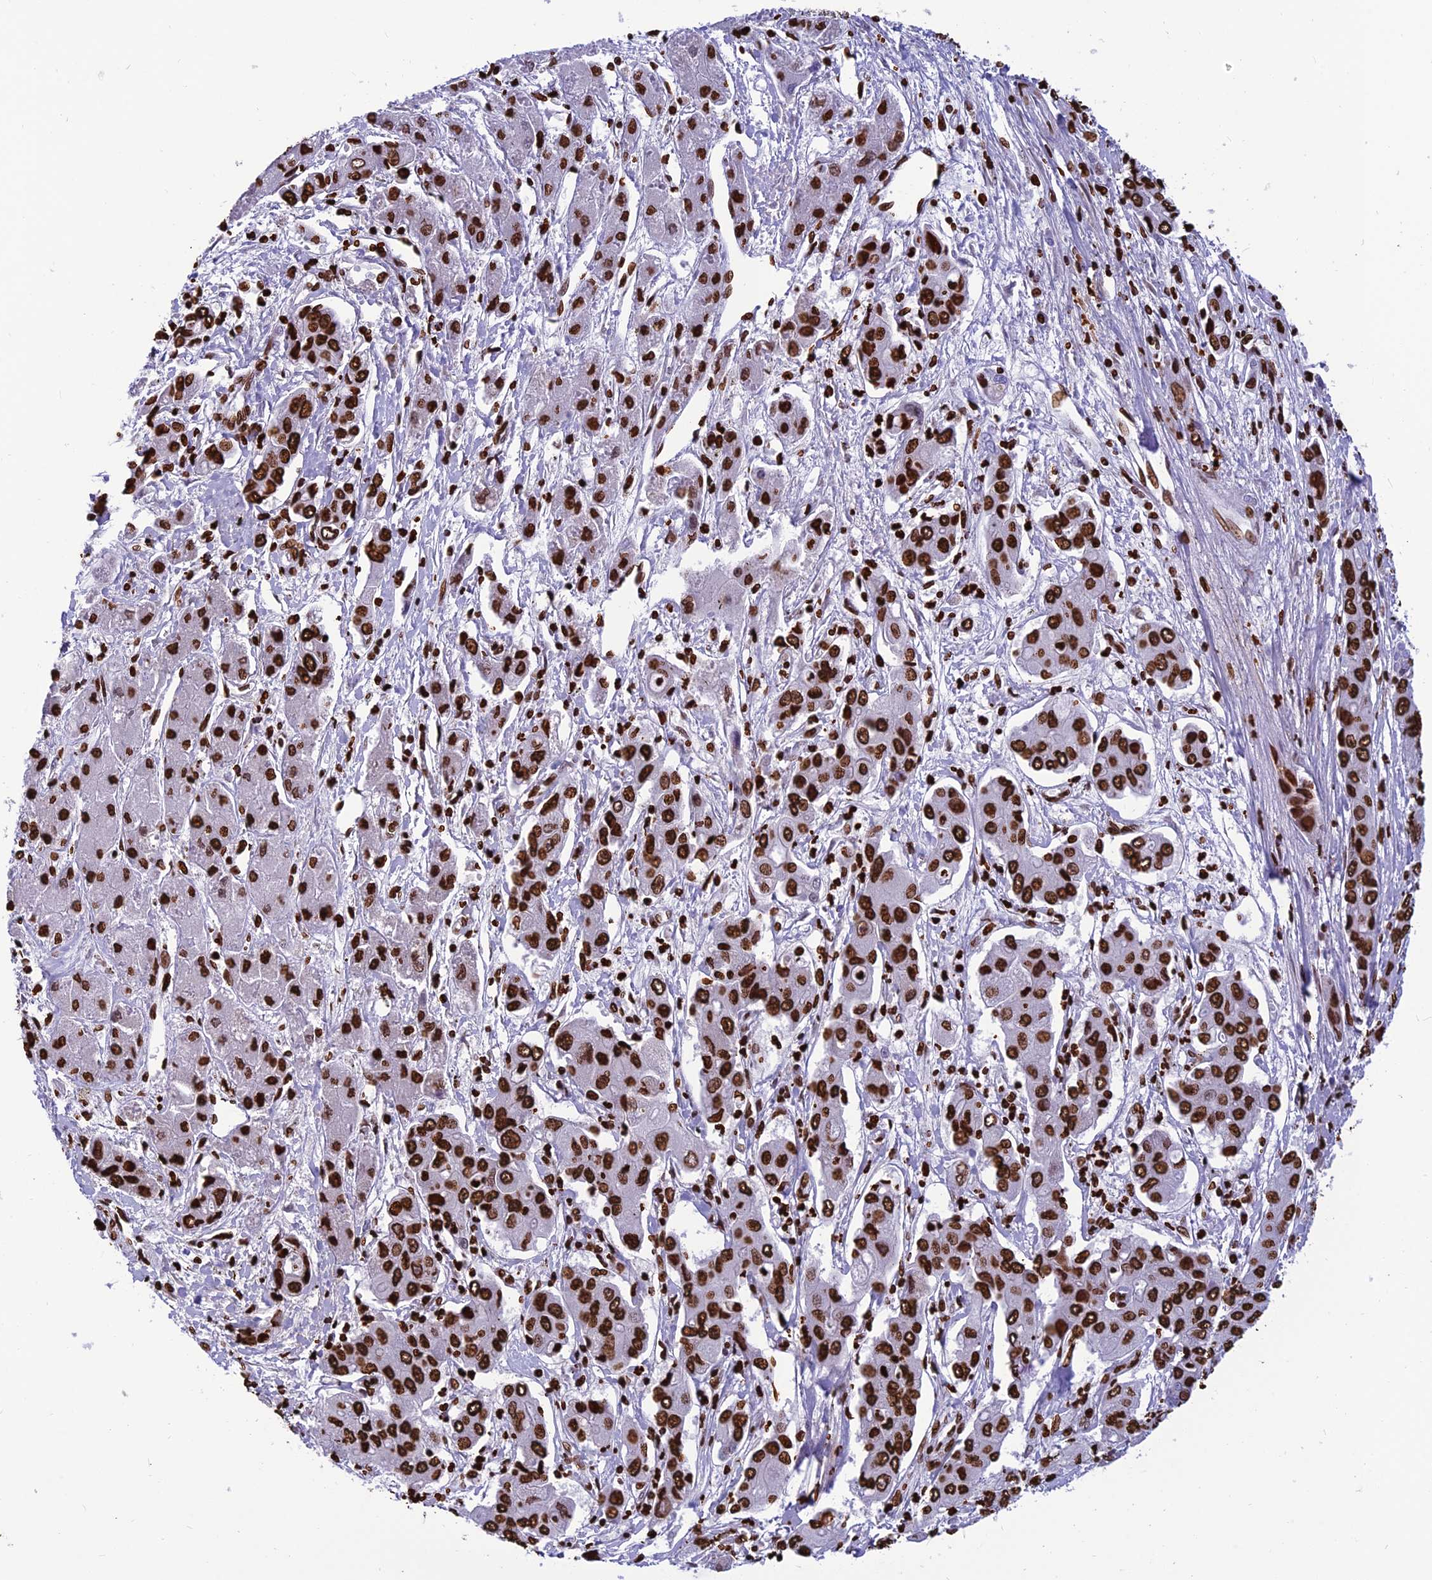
{"staining": {"intensity": "strong", "quantity": ">75%", "location": "nuclear"}, "tissue": "liver cancer", "cell_type": "Tumor cells", "image_type": "cancer", "snomed": [{"axis": "morphology", "description": "Cholangiocarcinoma"}, {"axis": "topography", "description": "Liver"}], "caption": "Liver cholangiocarcinoma was stained to show a protein in brown. There is high levels of strong nuclear positivity in approximately >75% of tumor cells.", "gene": "AKAP17A", "patient": {"sex": "male", "age": 67}}